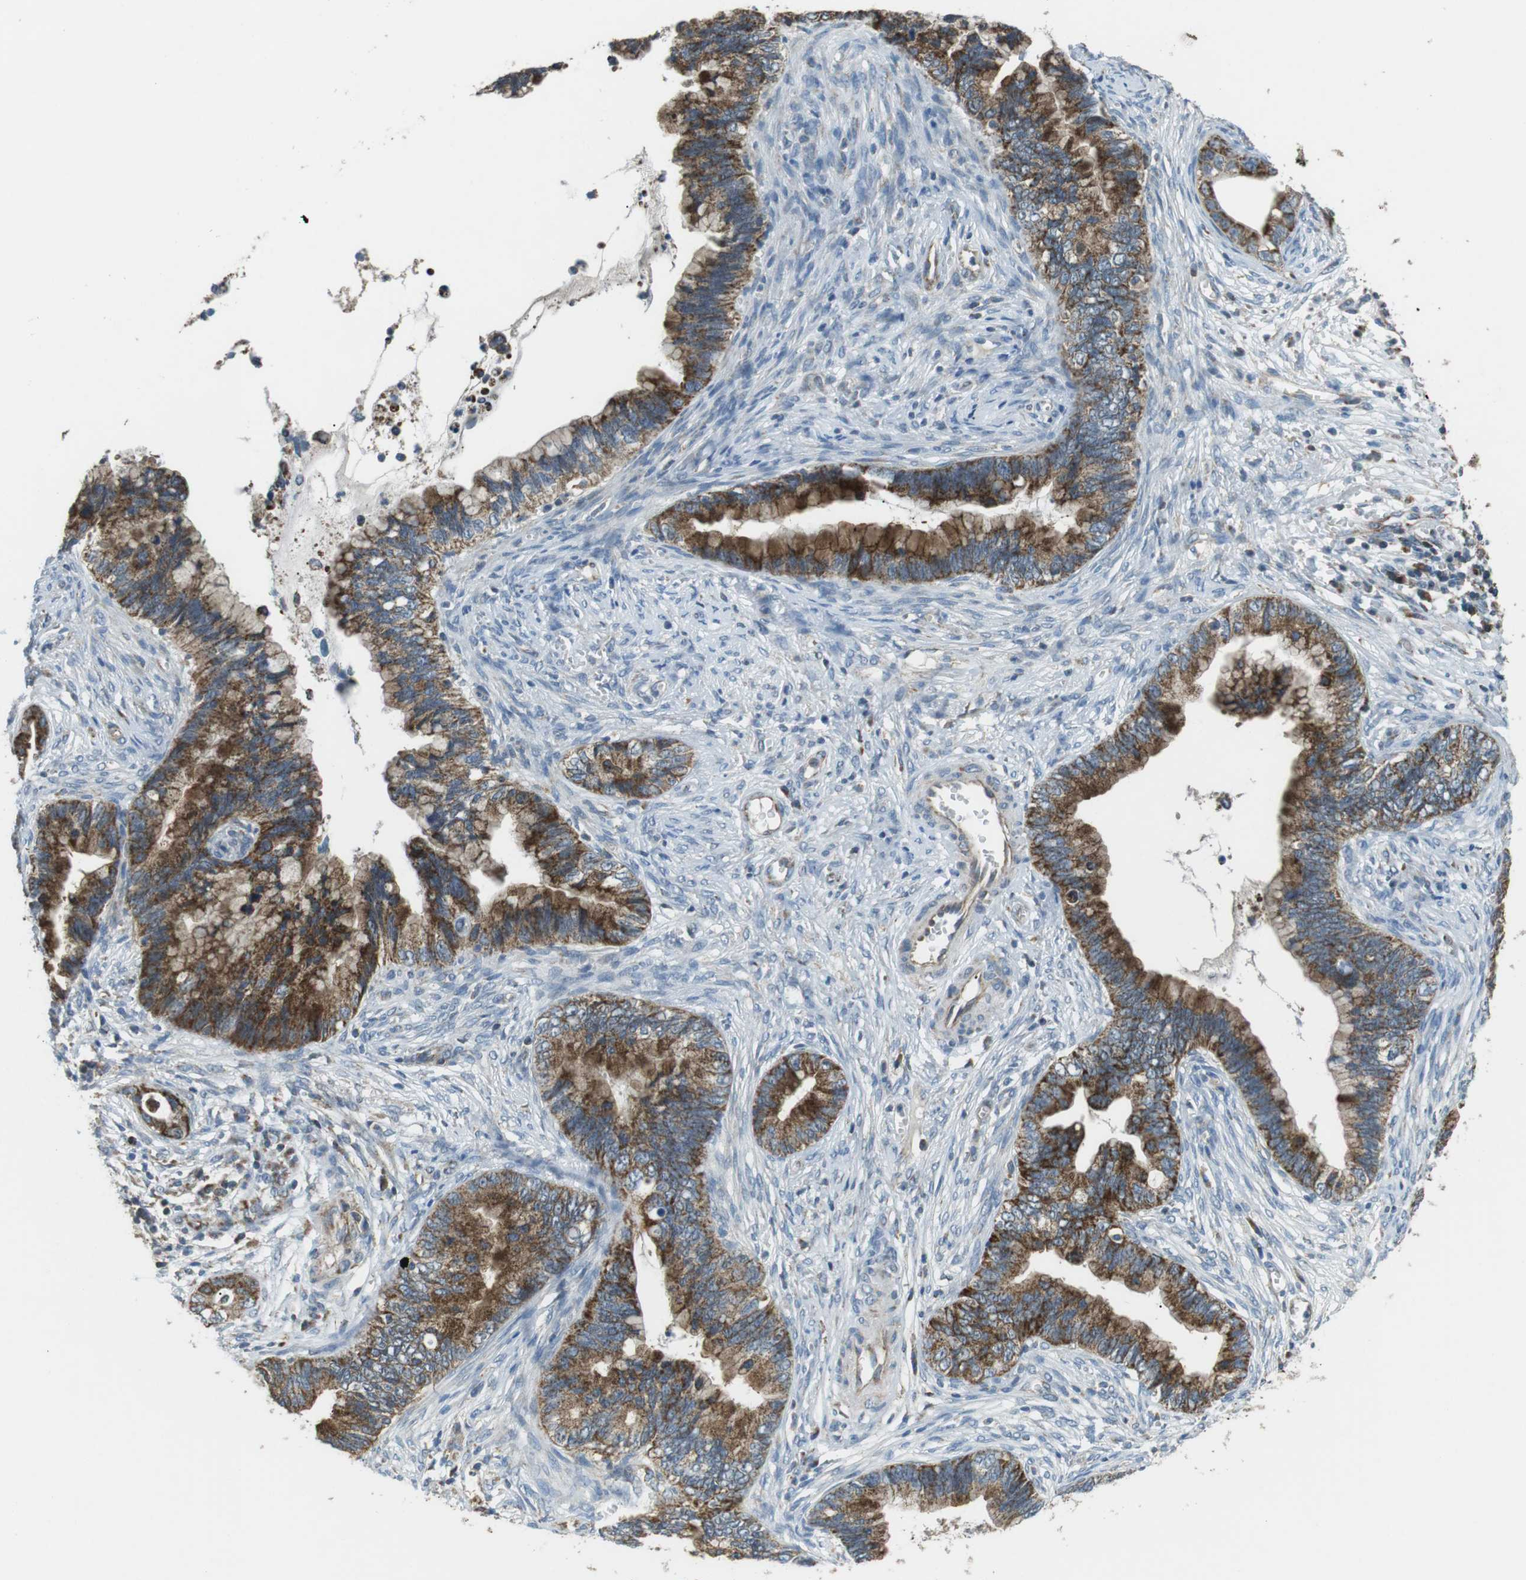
{"staining": {"intensity": "strong", "quantity": ">75%", "location": "cytoplasmic/membranous"}, "tissue": "cervical cancer", "cell_type": "Tumor cells", "image_type": "cancer", "snomed": [{"axis": "morphology", "description": "Adenocarcinoma, NOS"}, {"axis": "topography", "description": "Cervix"}], "caption": "The micrograph reveals immunohistochemical staining of cervical adenocarcinoma. There is strong cytoplasmic/membranous expression is appreciated in about >75% of tumor cells.", "gene": "BACE1", "patient": {"sex": "female", "age": 44}}